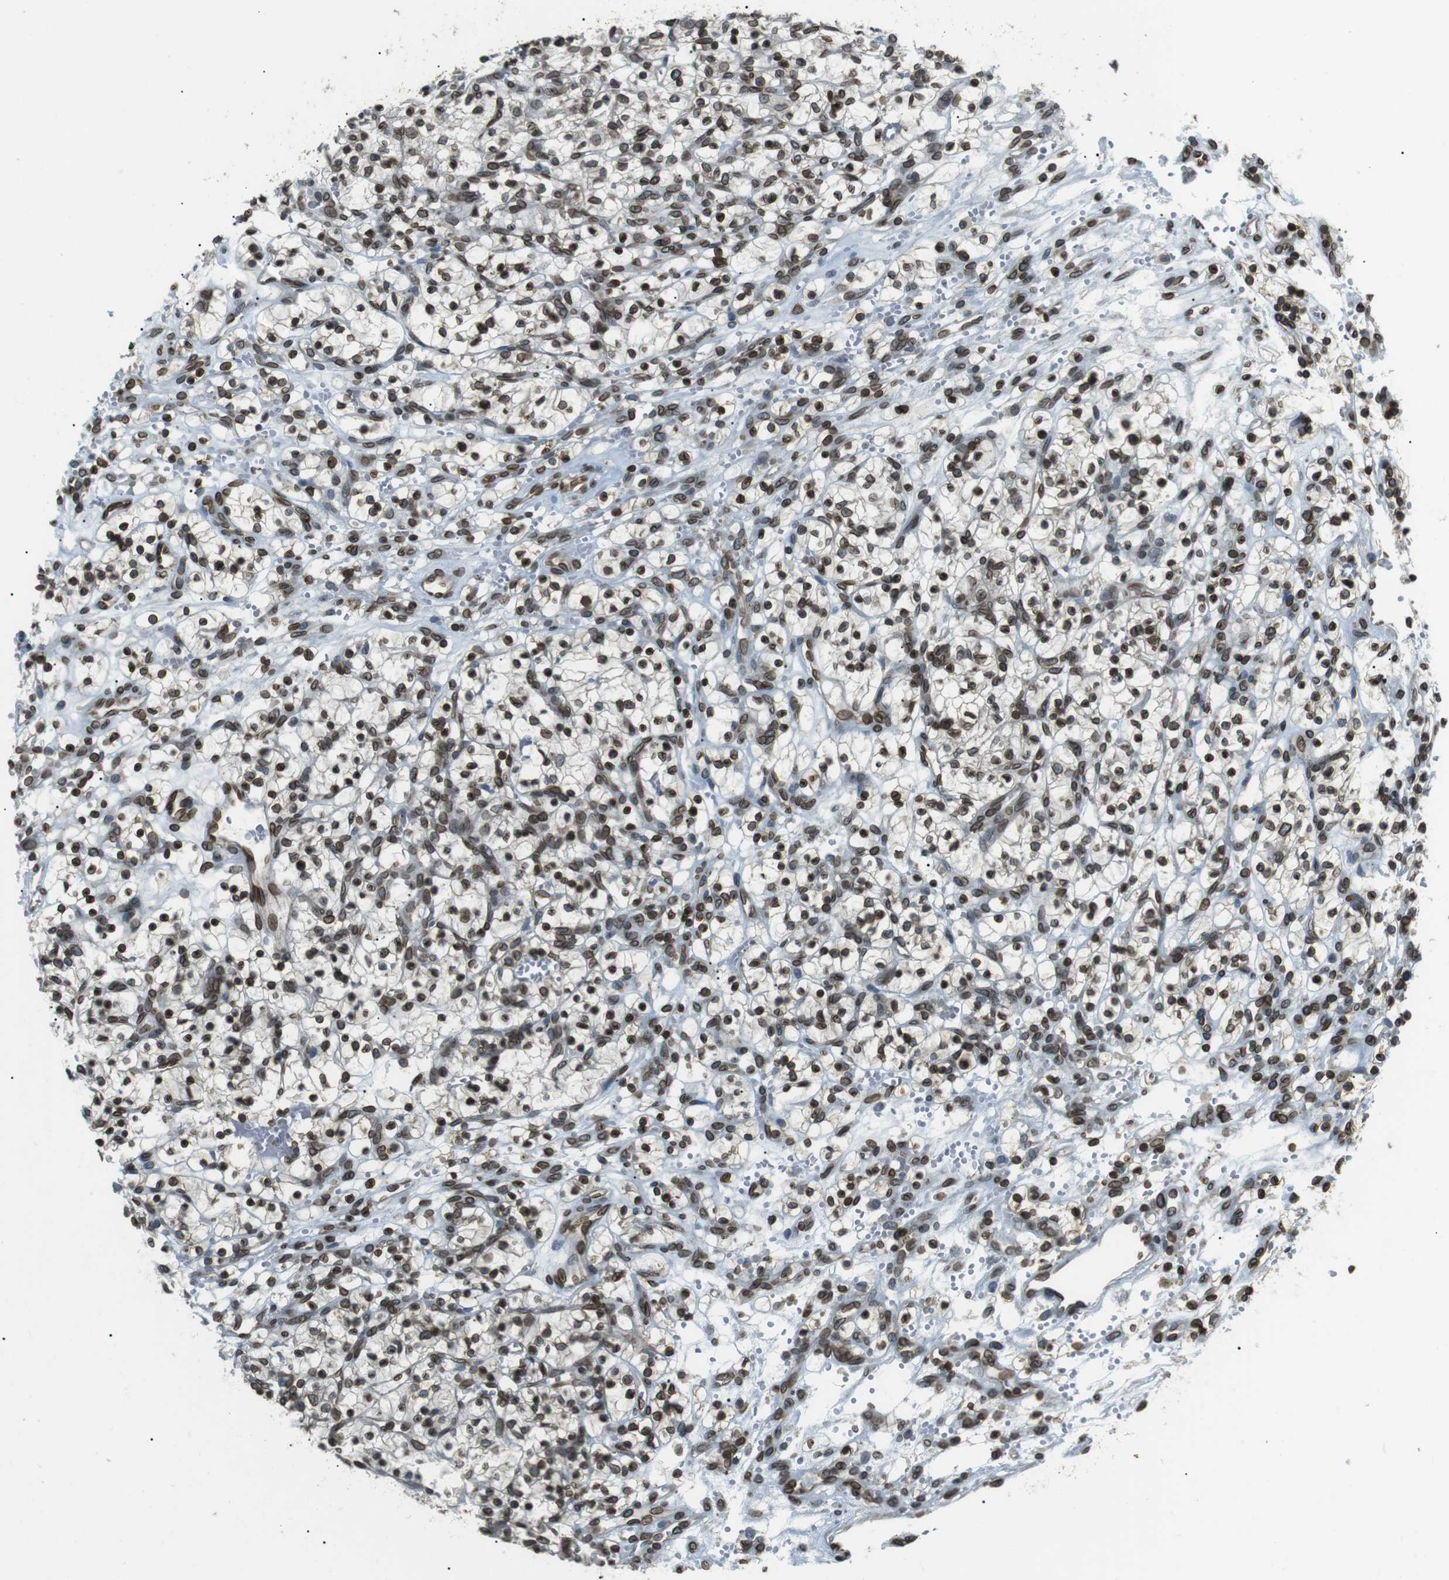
{"staining": {"intensity": "moderate", "quantity": ">75%", "location": "cytoplasmic/membranous,nuclear"}, "tissue": "renal cancer", "cell_type": "Tumor cells", "image_type": "cancer", "snomed": [{"axis": "morphology", "description": "Adenocarcinoma, NOS"}, {"axis": "topography", "description": "Kidney"}], "caption": "Immunohistochemistry (IHC) micrograph of neoplastic tissue: renal cancer stained using IHC demonstrates medium levels of moderate protein expression localized specifically in the cytoplasmic/membranous and nuclear of tumor cells, appearing as a cytoplasmic/membranous and nuclear brown color.", "gene": "TMX4", "patient": {"sex": "female", "age": 57}}